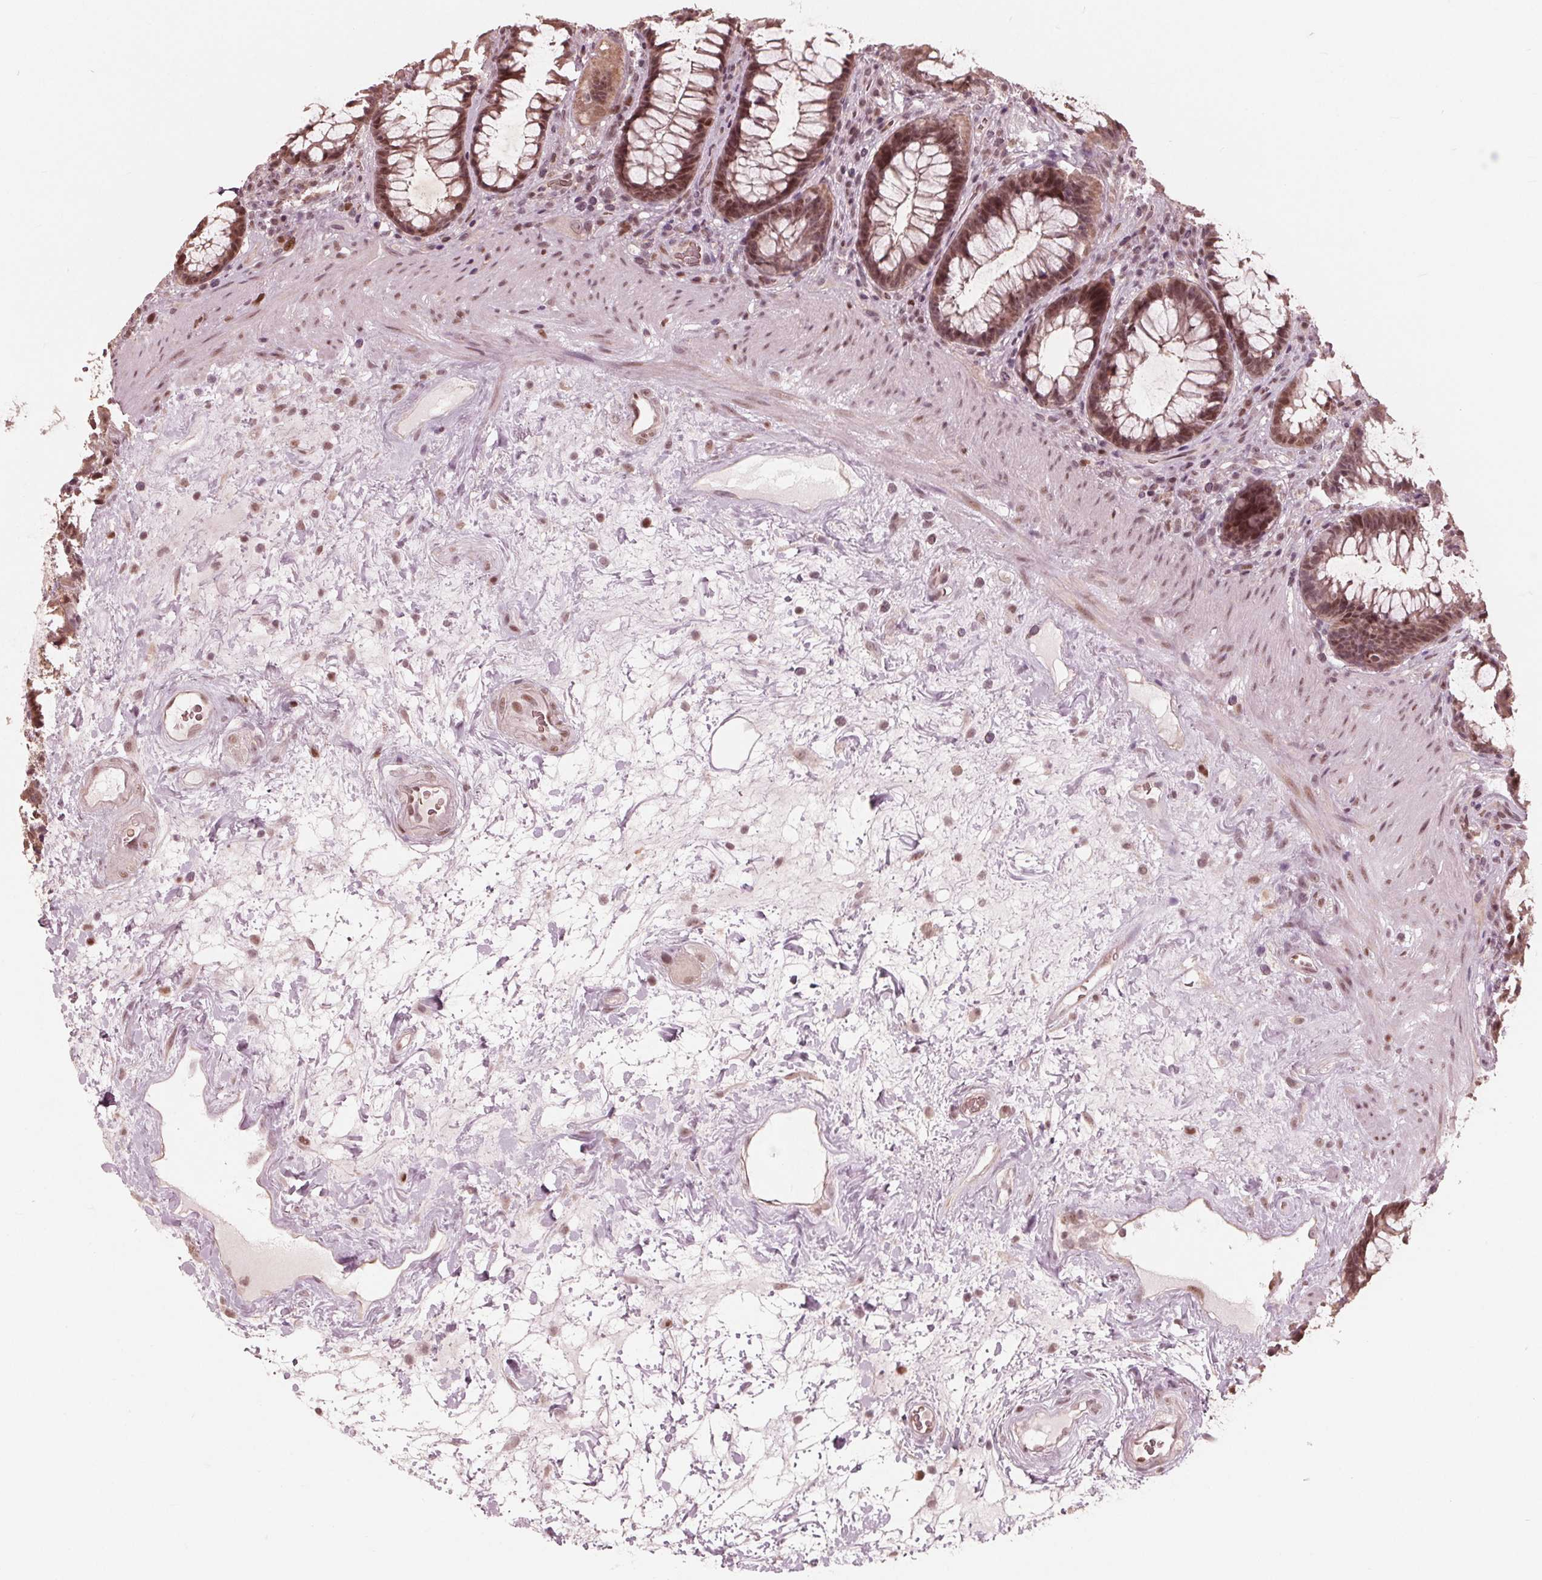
{"staining": {"intensity": "moderate", "quantity": ">75%", "location": "cytoplasmic/membranous,nuclear"}, "tissue": "rectum", "cell_type": "Glandular cells", "image_type": "normal", "snomed": [{"axis": "morphology", "description": "Normal tissue, NOS"}, {"axis": "topography", "description": "Rectum"}], "caption": "Rectum stained with immunohistochemistry (IHC) reveals moderate cytoplasmic/membranous,nuclear expression in about >75% of glandular cells.", "gene": "HIRIP3", "patient": {"sex": "male", "age": 72}}